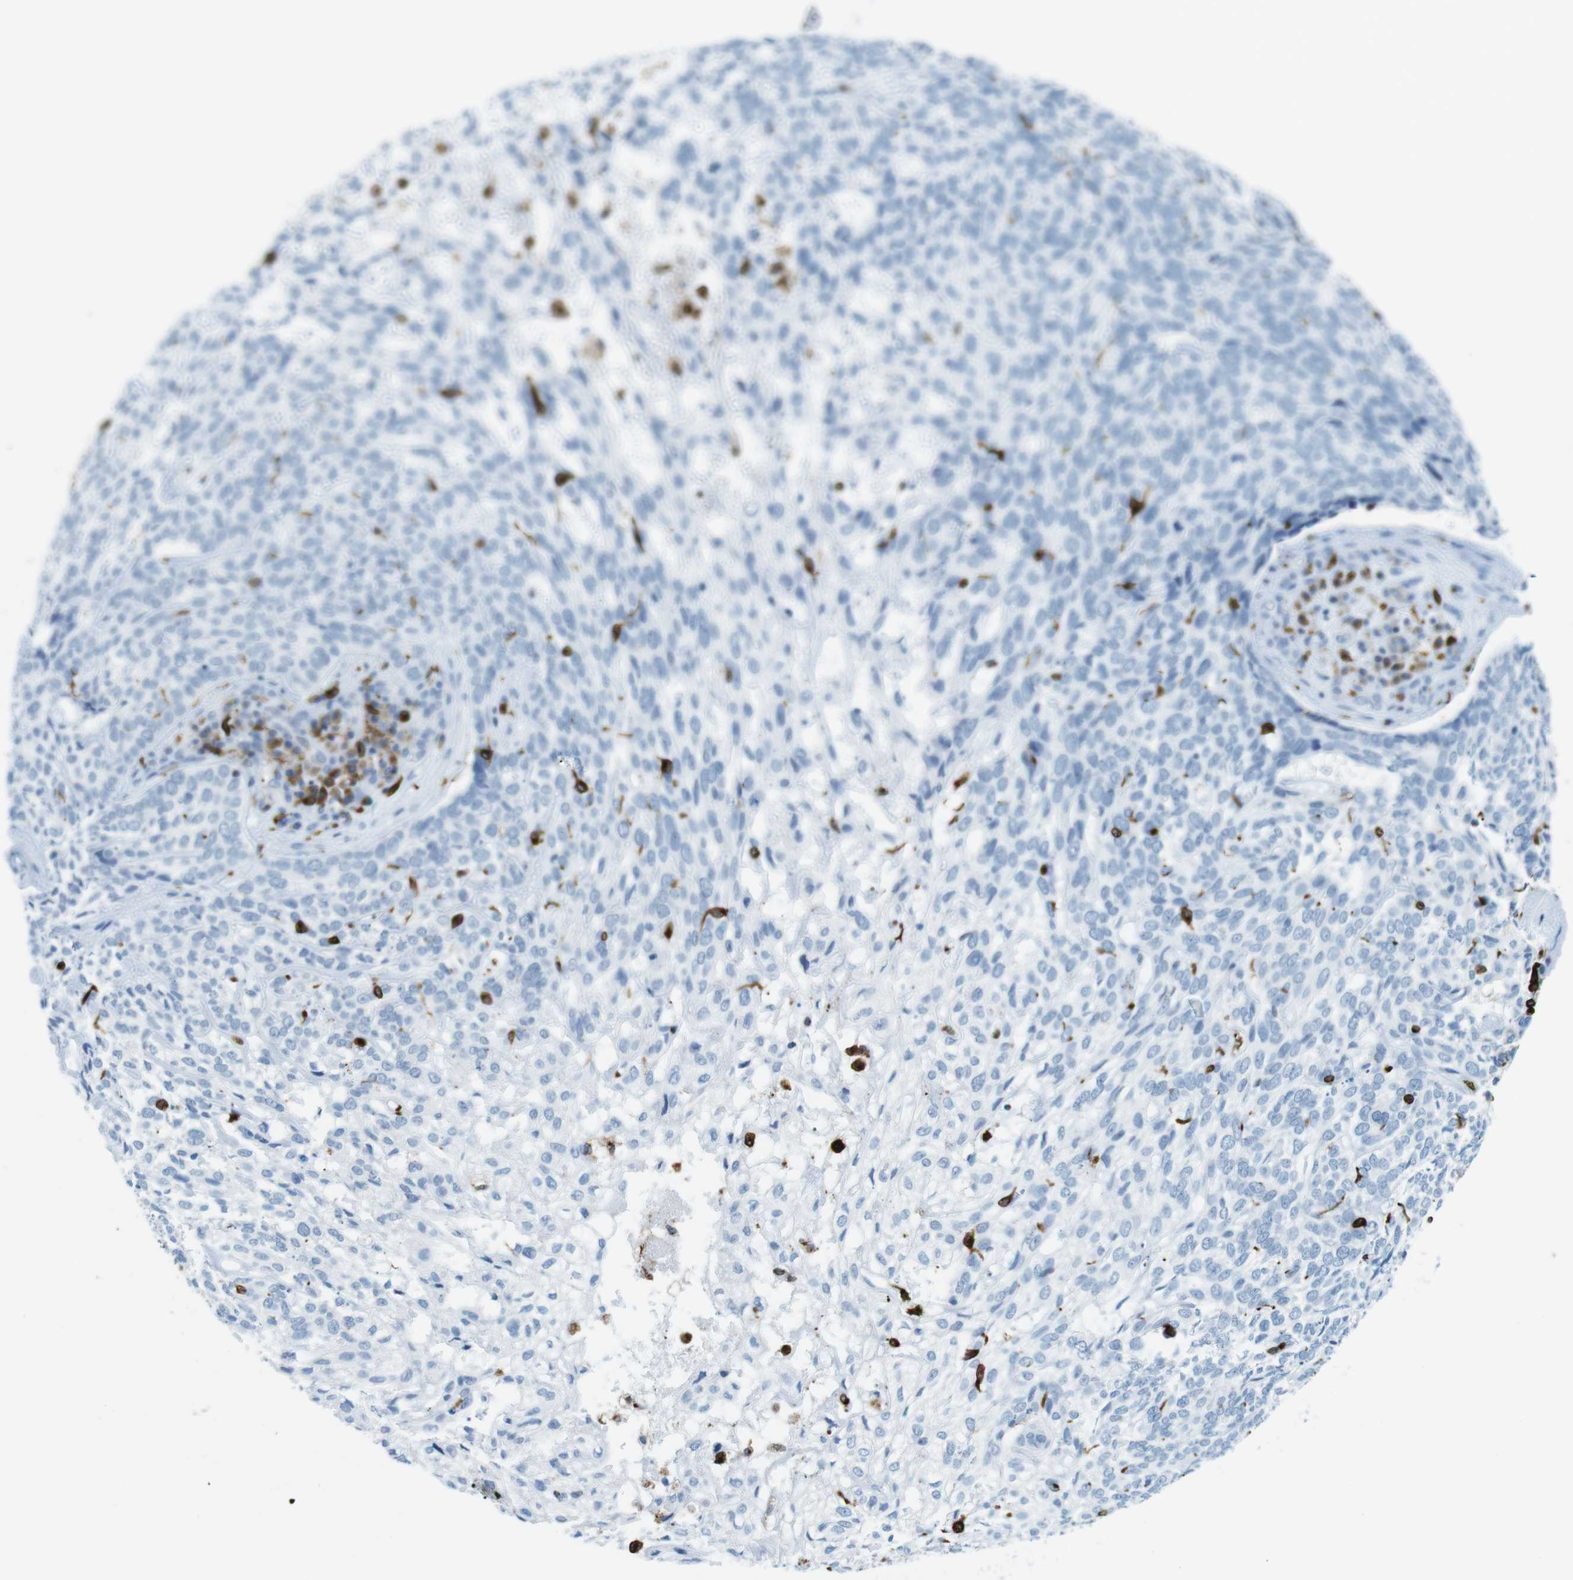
{"staining": {"intensity": "negative", "quantity": "none", "location": "none"}, "tissue": "skin cancer", "cell_type": "Tumor cells", "image_type": "cancer", "snomed": [{"axis": "morphology", "description": "Basal cell carcinoma"}, {"axis": "topography", "description": "Skin"}], "caption": "Human skin cancer stained for a protein using immunohistochemistry (IHC) exhibits no positivity in tumor cells.", "gene": "CIITA", "patient": {"sex": "male", "age": 72}}